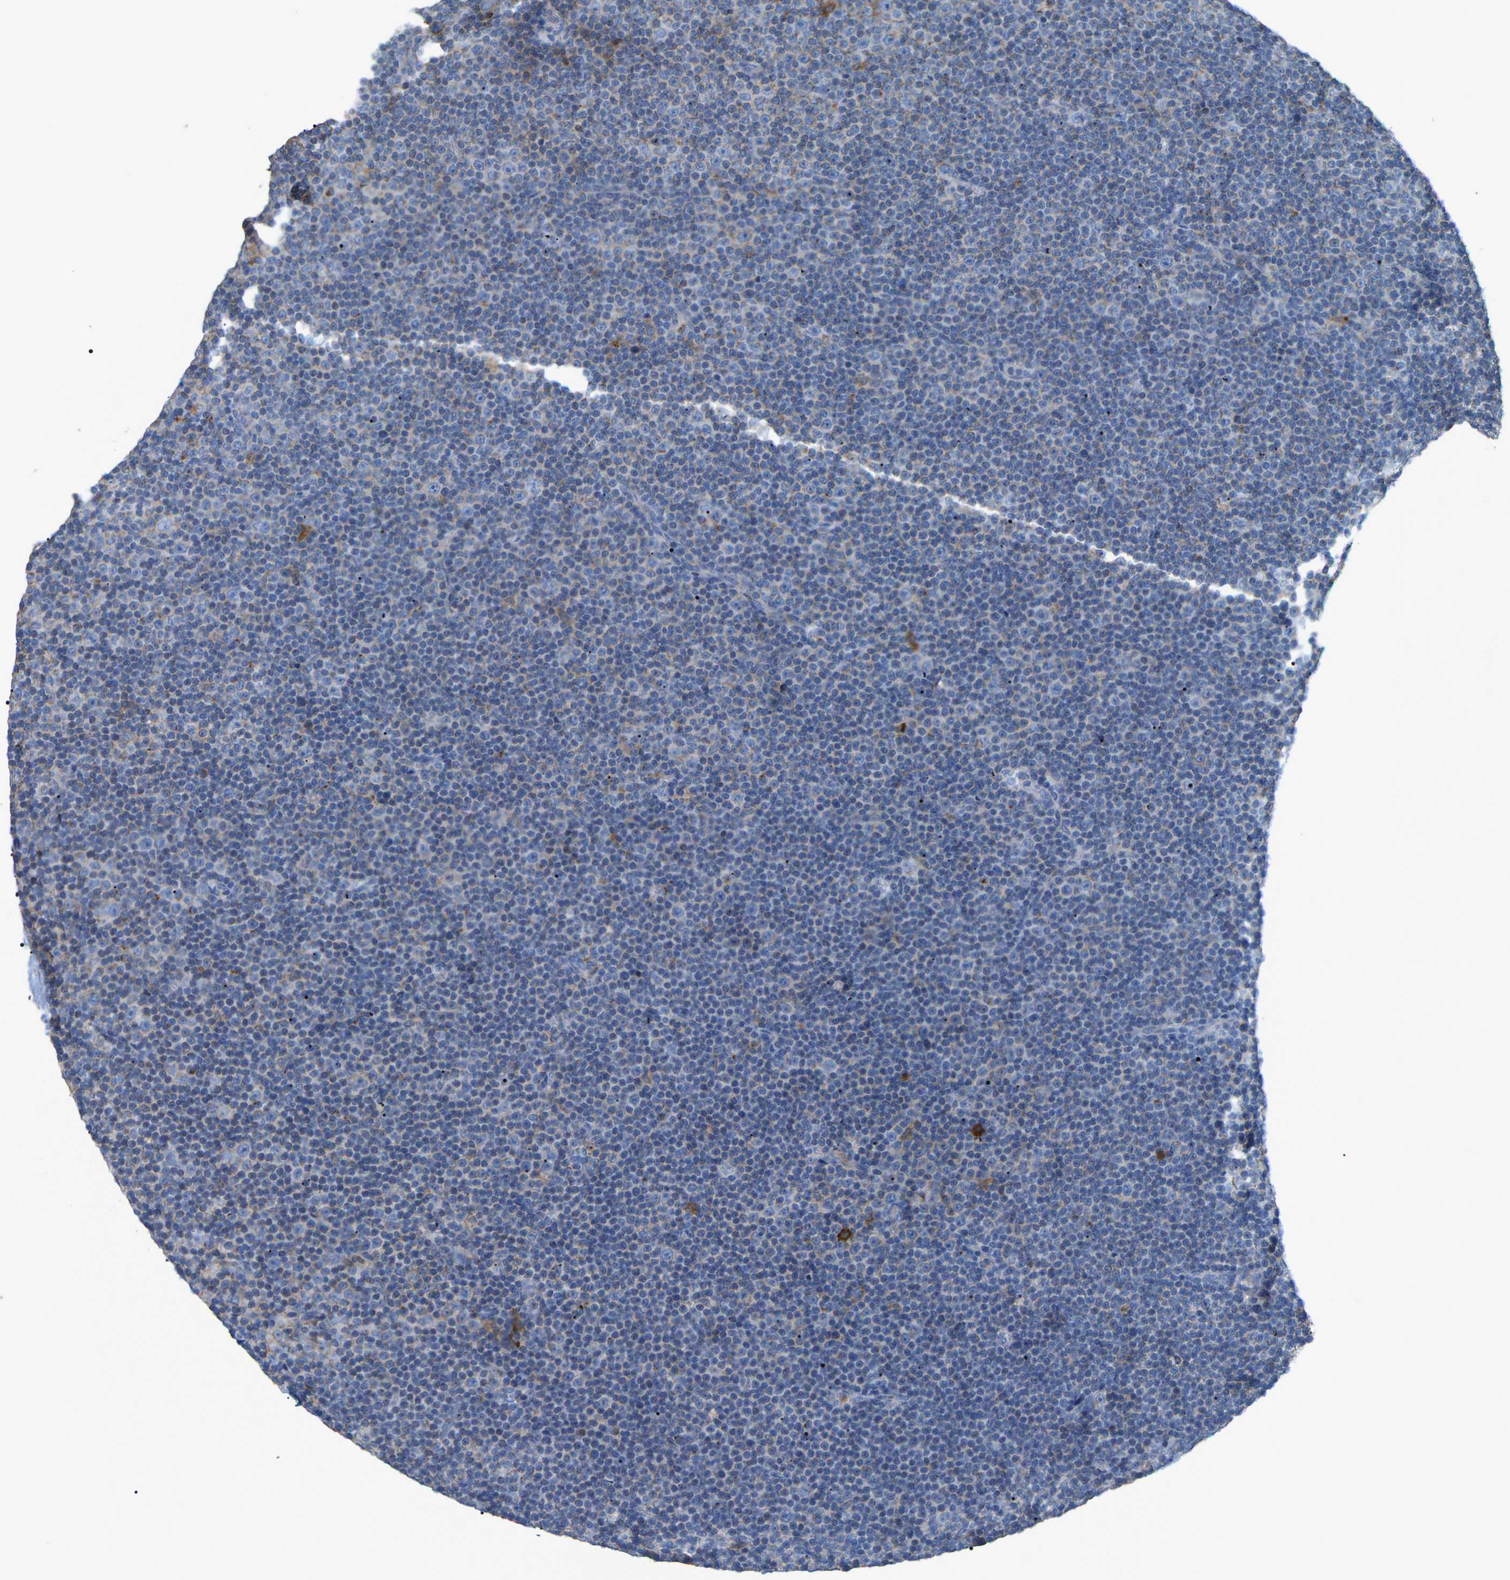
{"staining": {"intensity": "negative", "quantity": "none", "location": "none"}, "tissue": "lymphoma", "cell_type": "Tumor cells", "image_type": "cancer", "snomed": [{"axis": "morphology", "description": "Malignant lymphoma, non-Hodgkin's type, Low grade"}, {"axis": "topography", "description": "Lymph node"}], "caption": "A high-resolution image shows immunohistochemistry (IHC) staining of low-grade malignant lymphoma, non-Hodgkin's type, which demonstrates no significant positivity in tumor cells.", "gene": "CROT", "patient": {"sex": "female", "age": 67}}